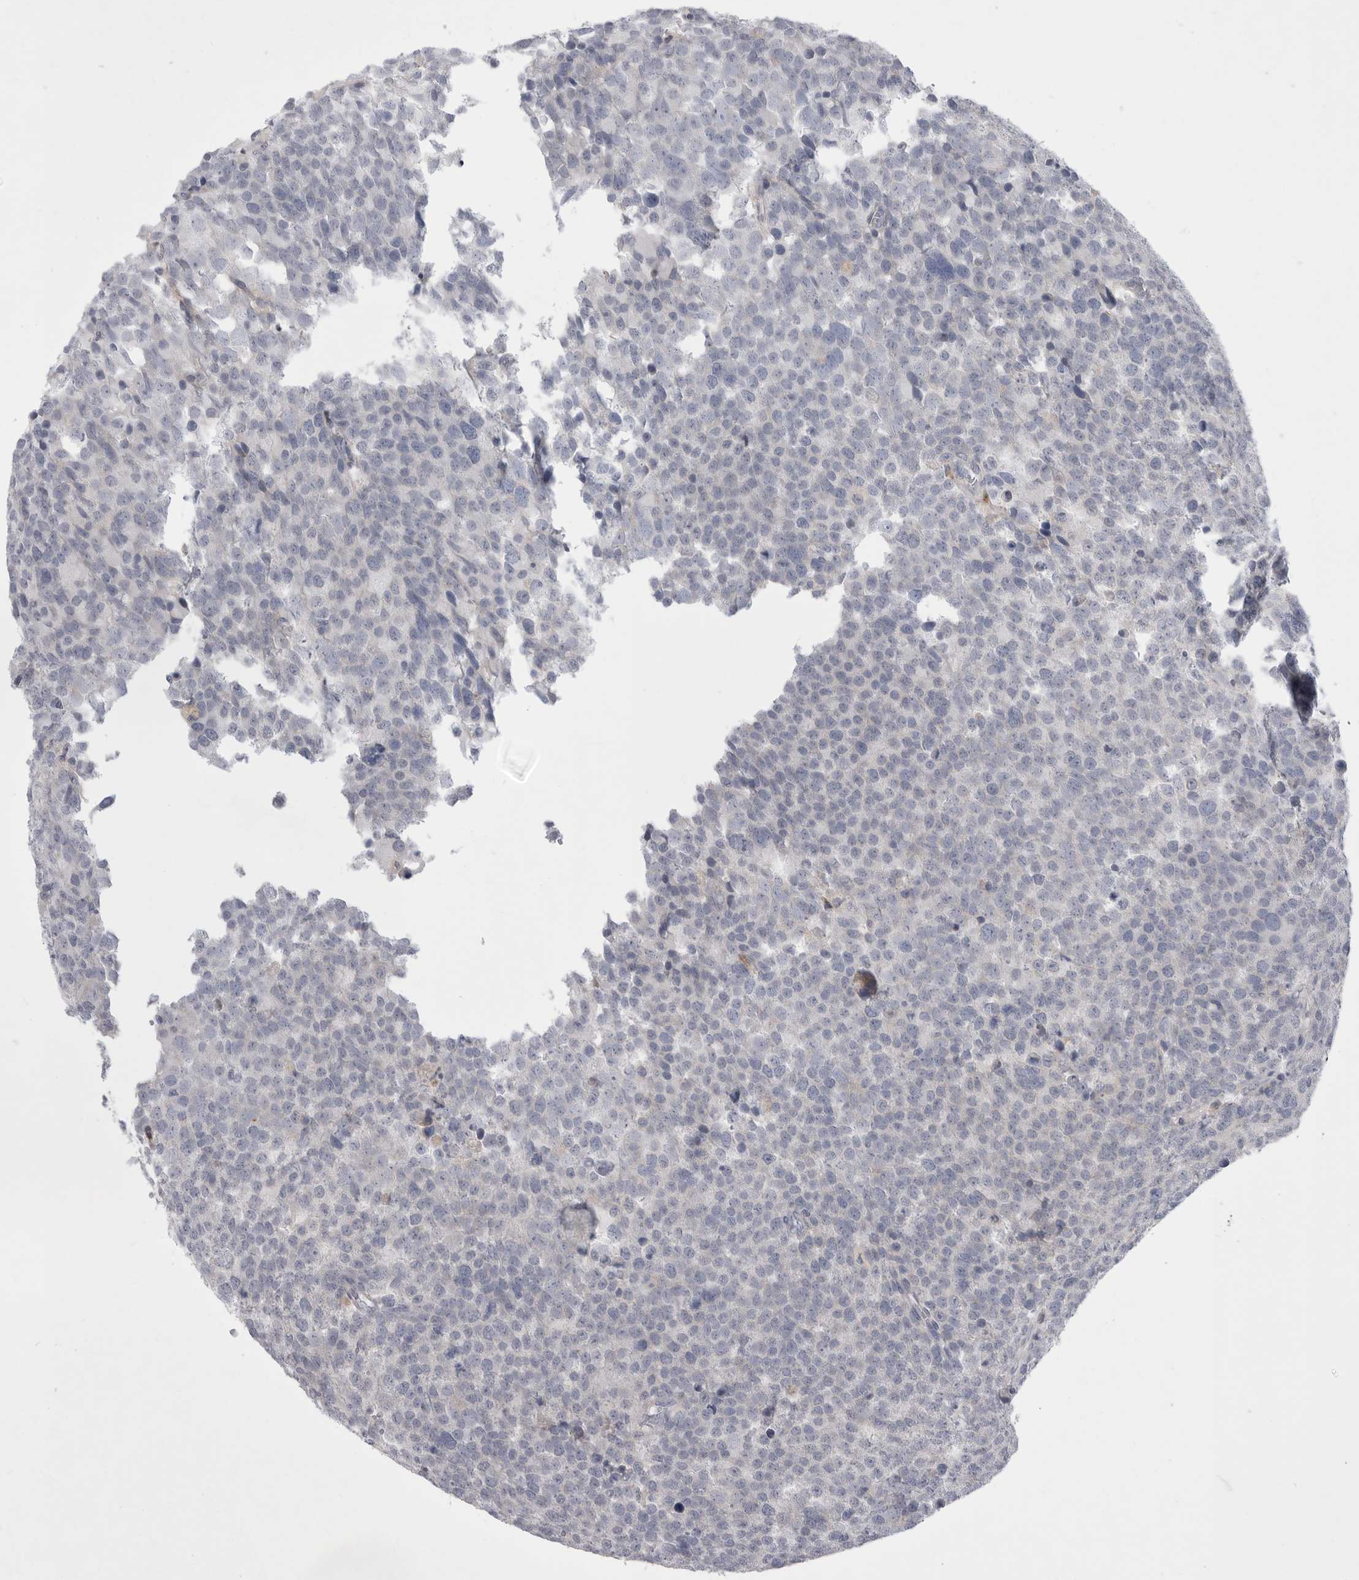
{"staining": {"intensity": "negative", "quantity": "none", "location": "none"}, "tissue": "testis cancer", "cell_type": "Tumor cells", "image_type": "cancer", "snomed": [{"axis": "morphology", "description": "Seminoma, NOS"}, {"axis": "topography", "description": "Testis"}], "caption": "There is no significant staining in tumor cells of testis seminoma. Nuclei are stained in blue.", "gene": "SIGLEC10", "patient": {"sex": "male", "age": 71}}